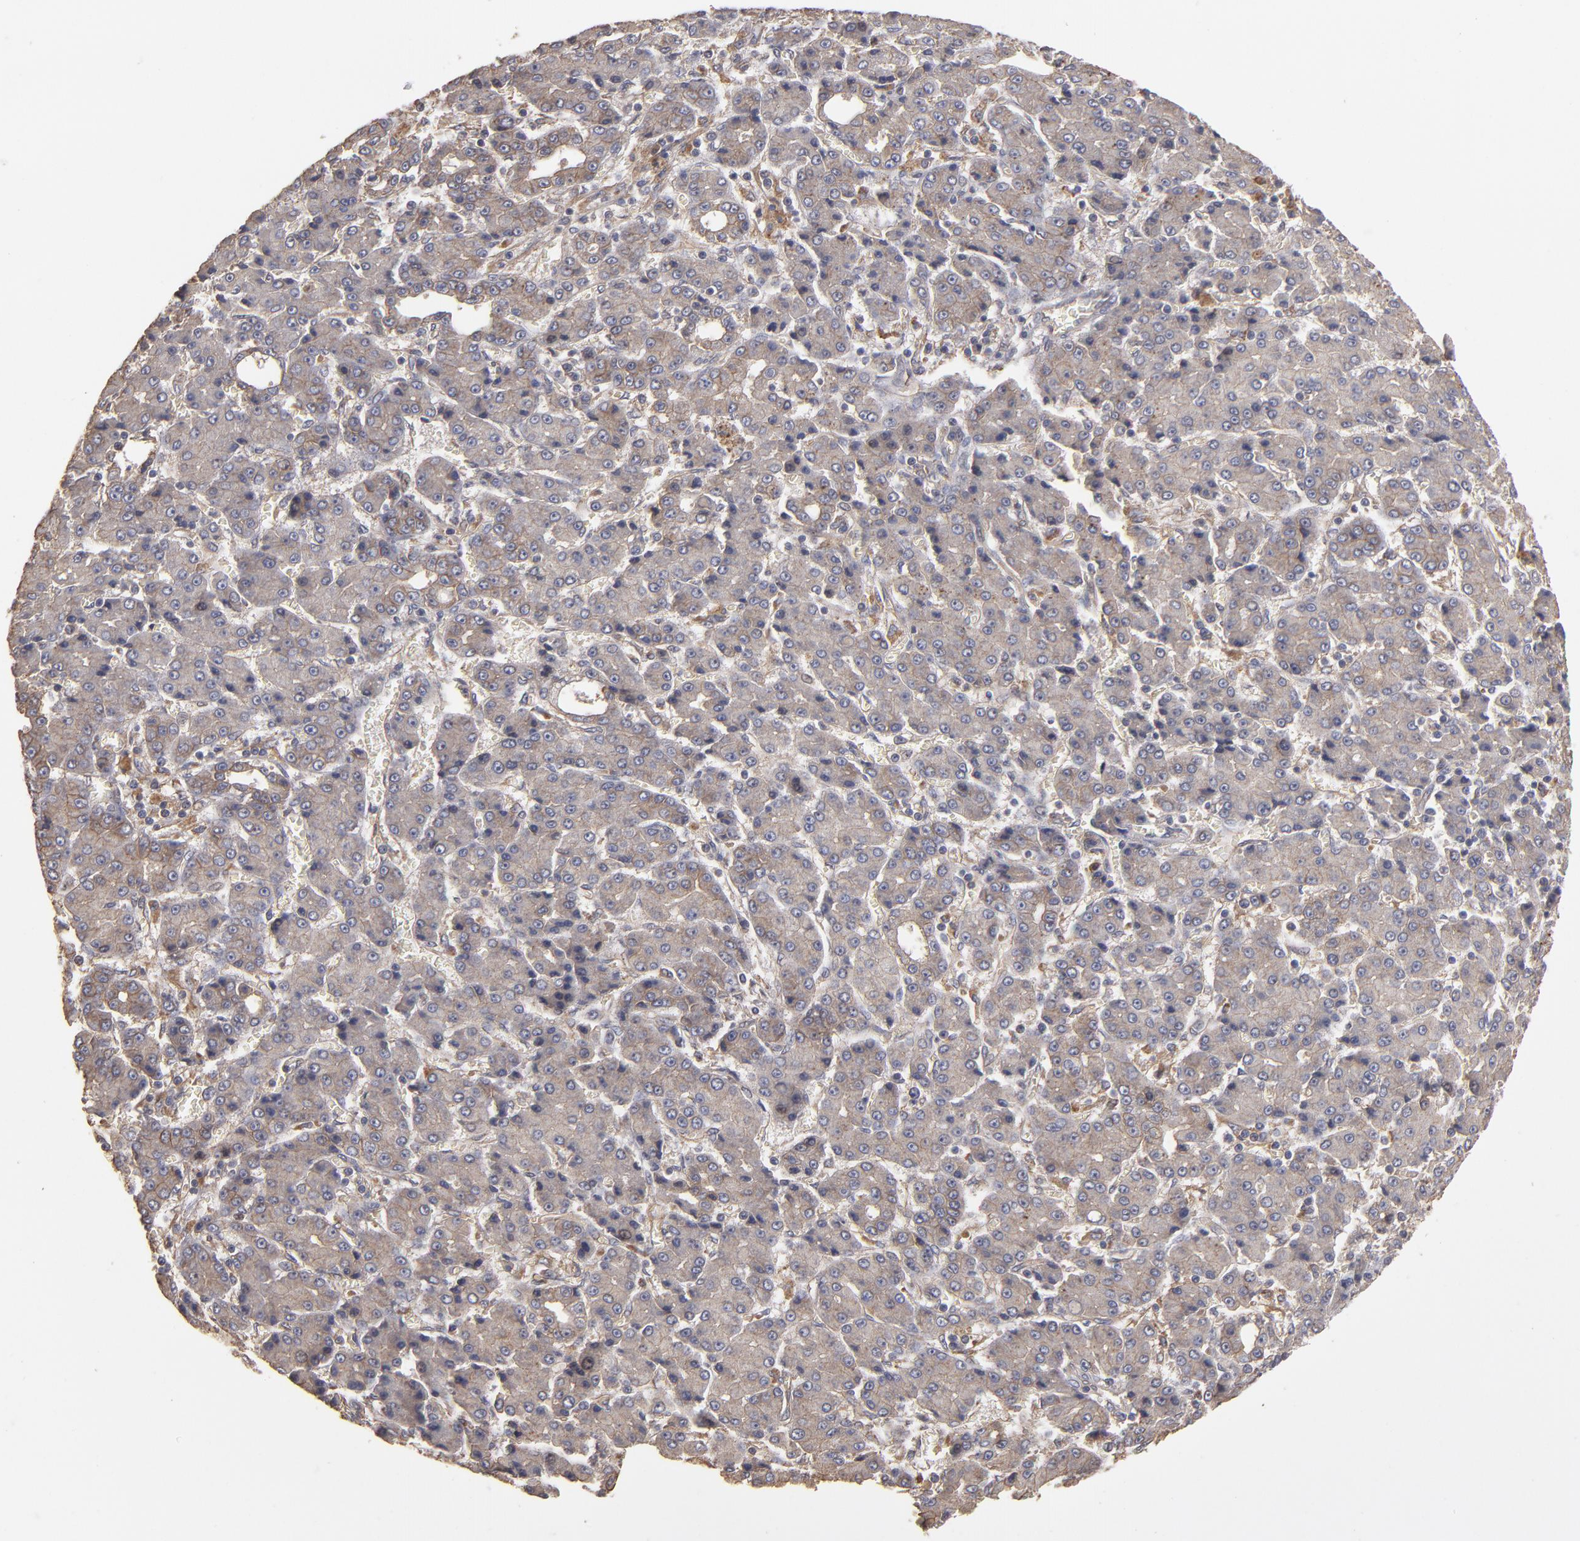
{"staining": {"intensity": "moderate", "quantity": ">75%", "location": "cytoplasmic/membranous"}, "tissue": "liver cancer", "cell_type": "Tumor cells", "image_type": "cancer", "snomed": [{"axis": "morphology", "description": "Carcinoma, Hepatocellular, NOS"}, {"axis": "topography", "description": "Liver"}], "caption": "Immunohistochemistry (IHC) staining of liver cancer (hepatocellular carcinoma), which displays medium levels of moderate cytoplasmic/membranous staining in approximately >75% of tumor cells indicating moderate cytoplasmic/membranous protein expression. The staining was performed using DAB (brown) for protein detection and nuclei were counterstained in hematoxylin (blue).", "gene": "DMD", "patient": {"sex": "male", "age": 69}}